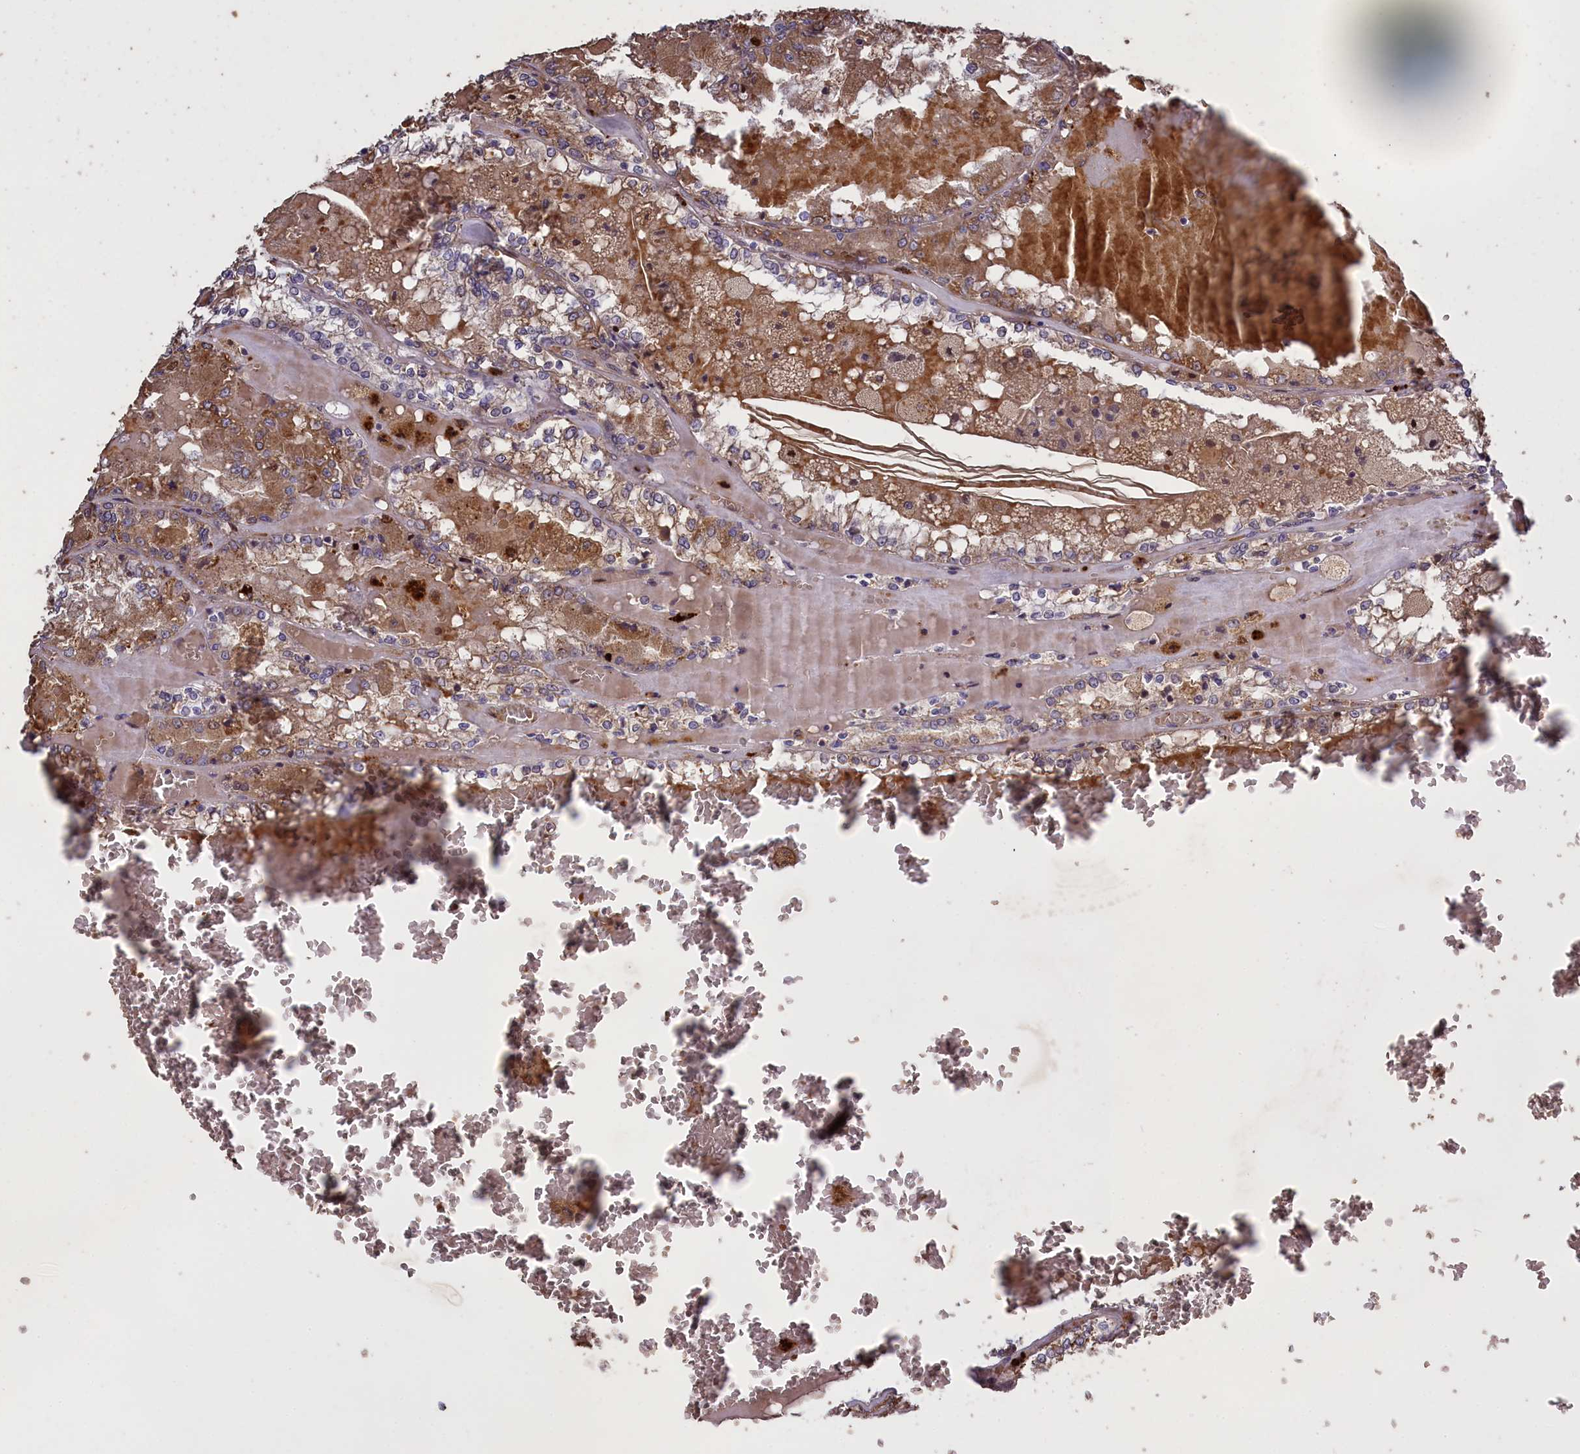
{"staining": {"intensity": "weak", "quantity": "25%-75%", "location": "cytoplasmic/membranous"}, "tissue": "renal cancer", "cell_type": "Tumor cells", "image_type": "cancer", "snomed": [{"axis": "morphology", "description": "Adenocarcinoma, NOS"}, {"axis": "topography", "description": "Kidney"}], "caption": "The histopathology image reveals immunohistochemical staining of renal cancer (adenocarcinoma). There is weak cytoplasmic/membranous positivity is identified in about 25%-75% of tumor cells.", "gene": "CLRN2", "patient": {"sex": "female", "age": 56}}